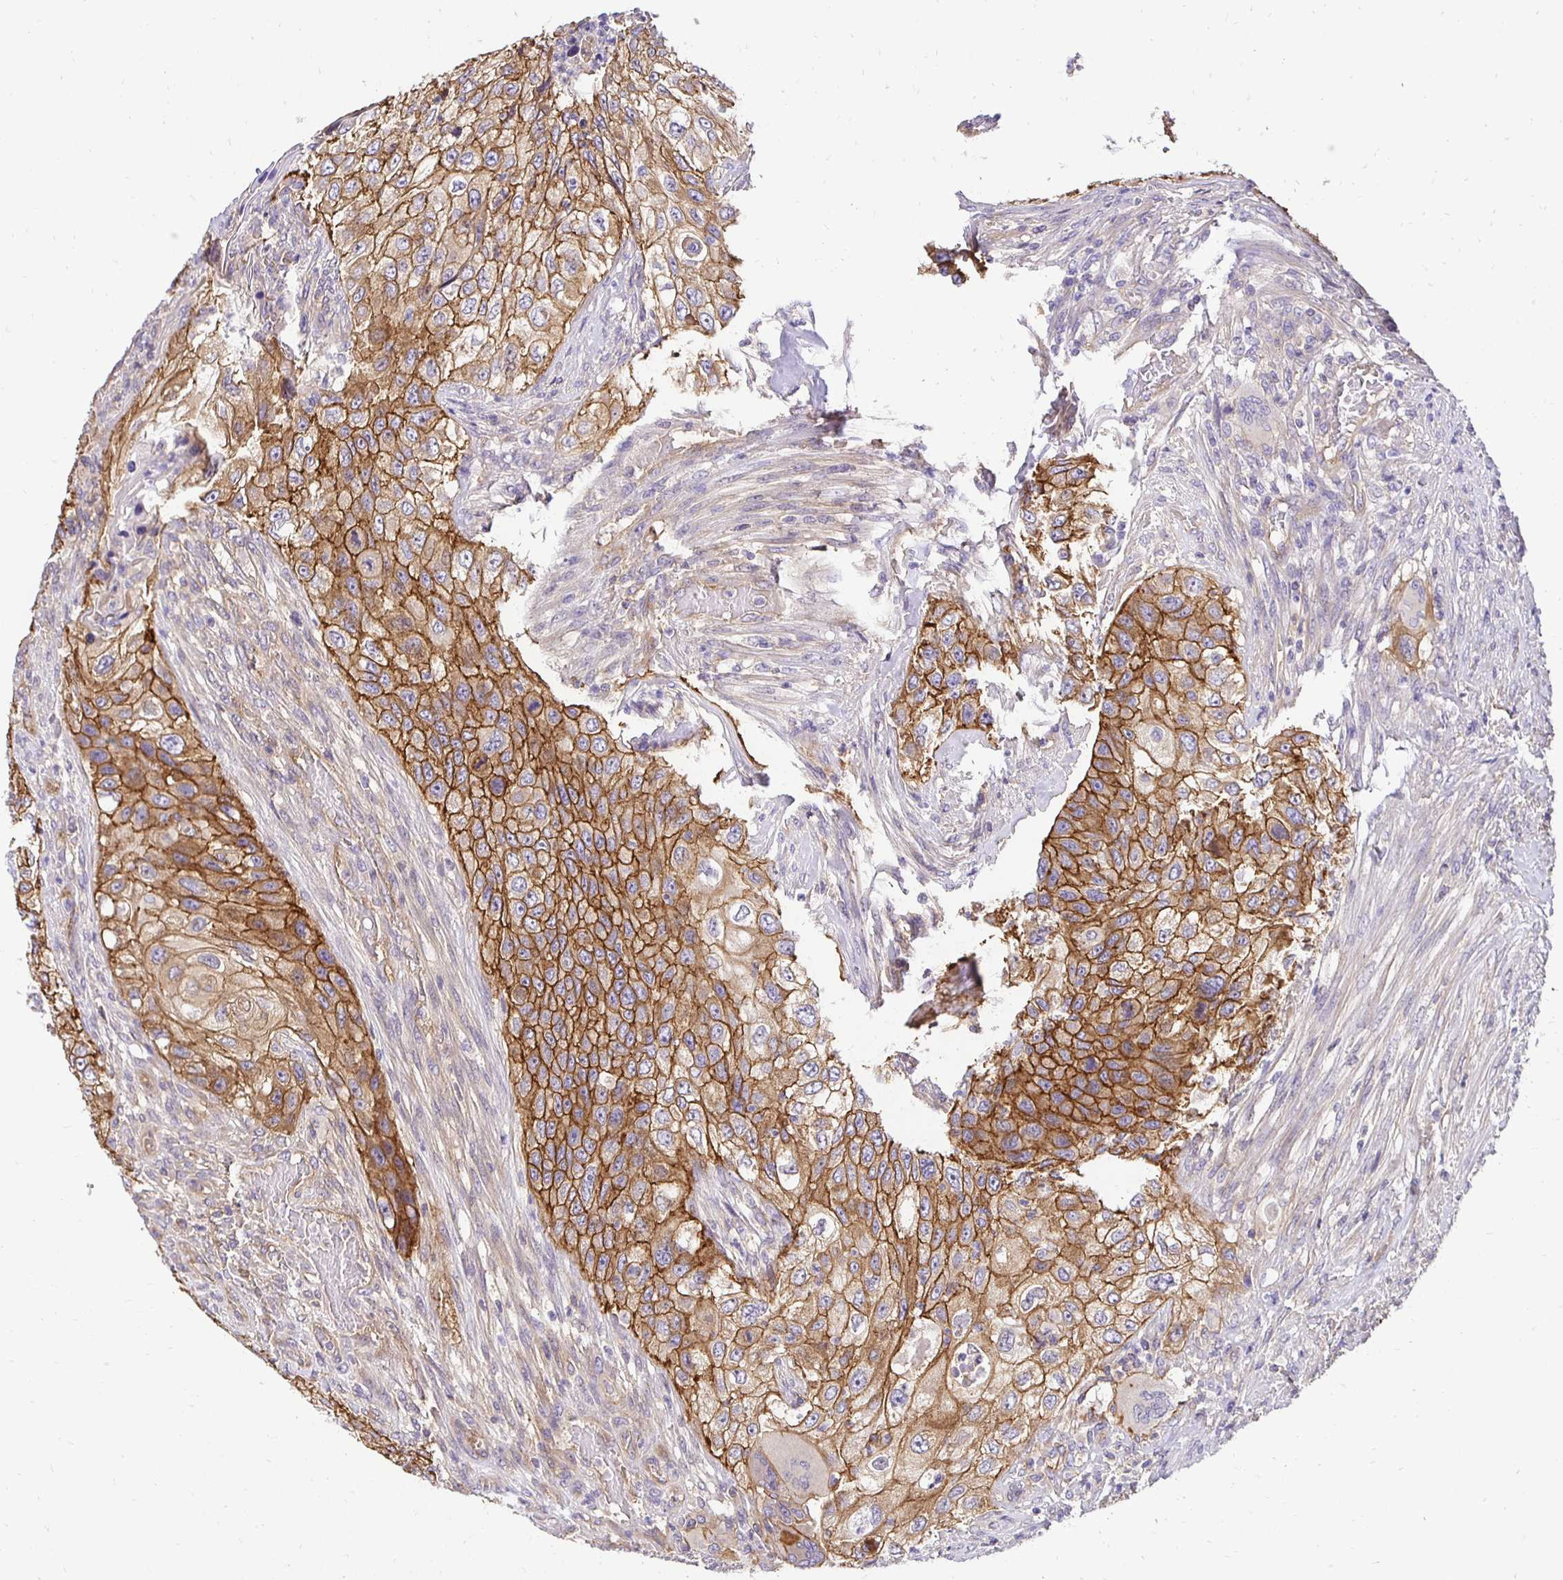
{"staining": {"intensity": "moderate", "quantity": ">75%", "location": "cytoplasmic/membranous"}, "tissue": "urothelial cancer", "cell_type": "Tumor cells", "image_type": "cancer", "snomed": [{"axis": "morphology", "description": "Urothelial carcinoma, High grade"}, {"axis": "topography", "description": "Urinary bladder"}], "caption": "This histopathology image displays immunohistochemistry (IHC) staining of human urothelial cancer, with medium moderate cytoplasmic/membranous staining in approximately >75% of tumor cells.", "gene": "SLC9A1", "patient": {"sex": "female", "age": 60}}